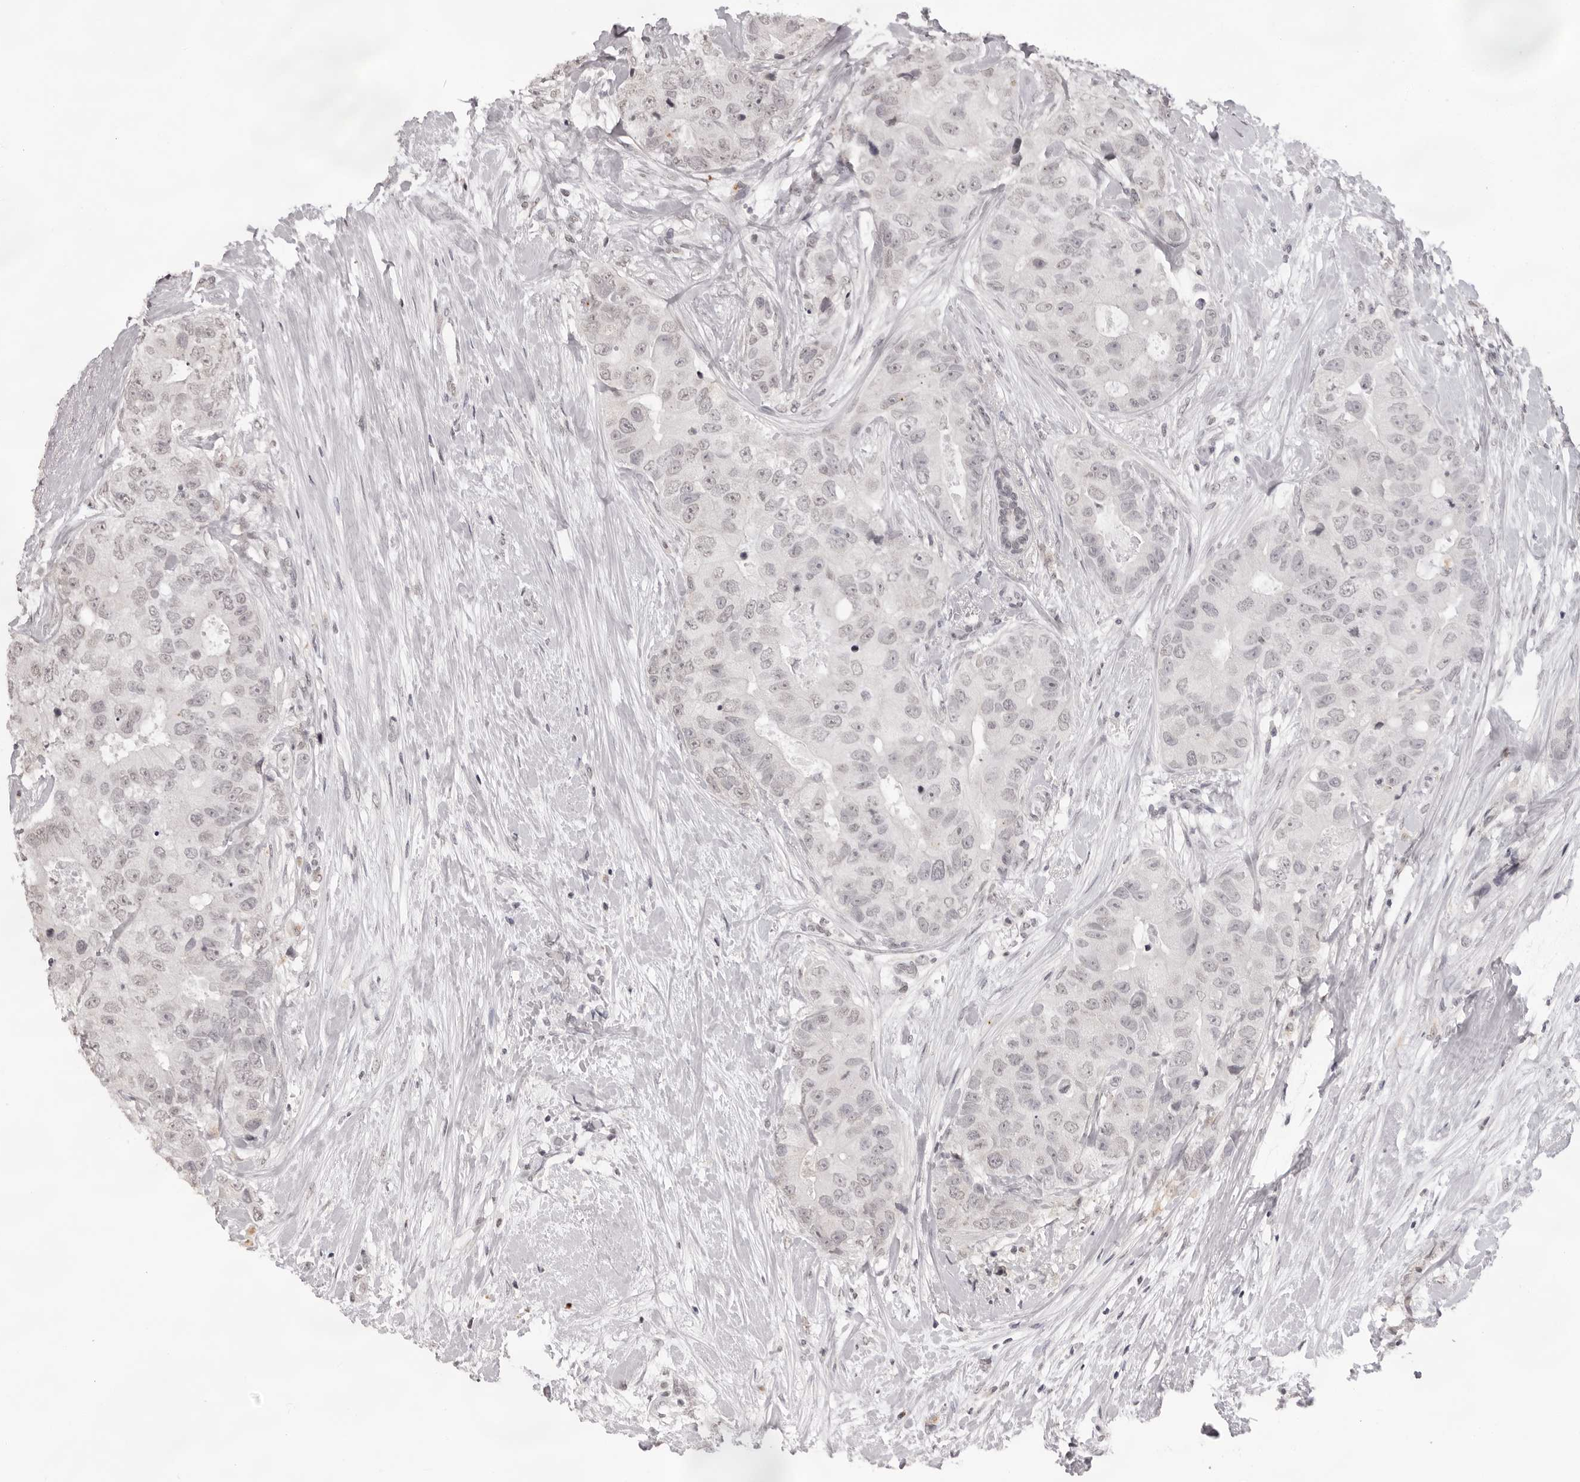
{"staining": {"intensity": "weak", "quantity": "<25%", "location": "nuclear"}, "tissue": "breast cancer", "cell_type": "Tumor cells", "image_type": "cancer", "snomed": [{"axis": "morphology", "description": "Duct carcinoma"}, {"axis": "topography", "description": "Breast"}], "caption": "Immunohistochemistry (IHC) photomicrograph of human intraductal carcinoma (breast) stained for a protein (brown), which reveals no expression in tumor cells. (Immunohistochemistry (IHC), brightfield microscopy, high magnification).", "gene": "NTM", "patient": {"sex": "female", "age": 62}}